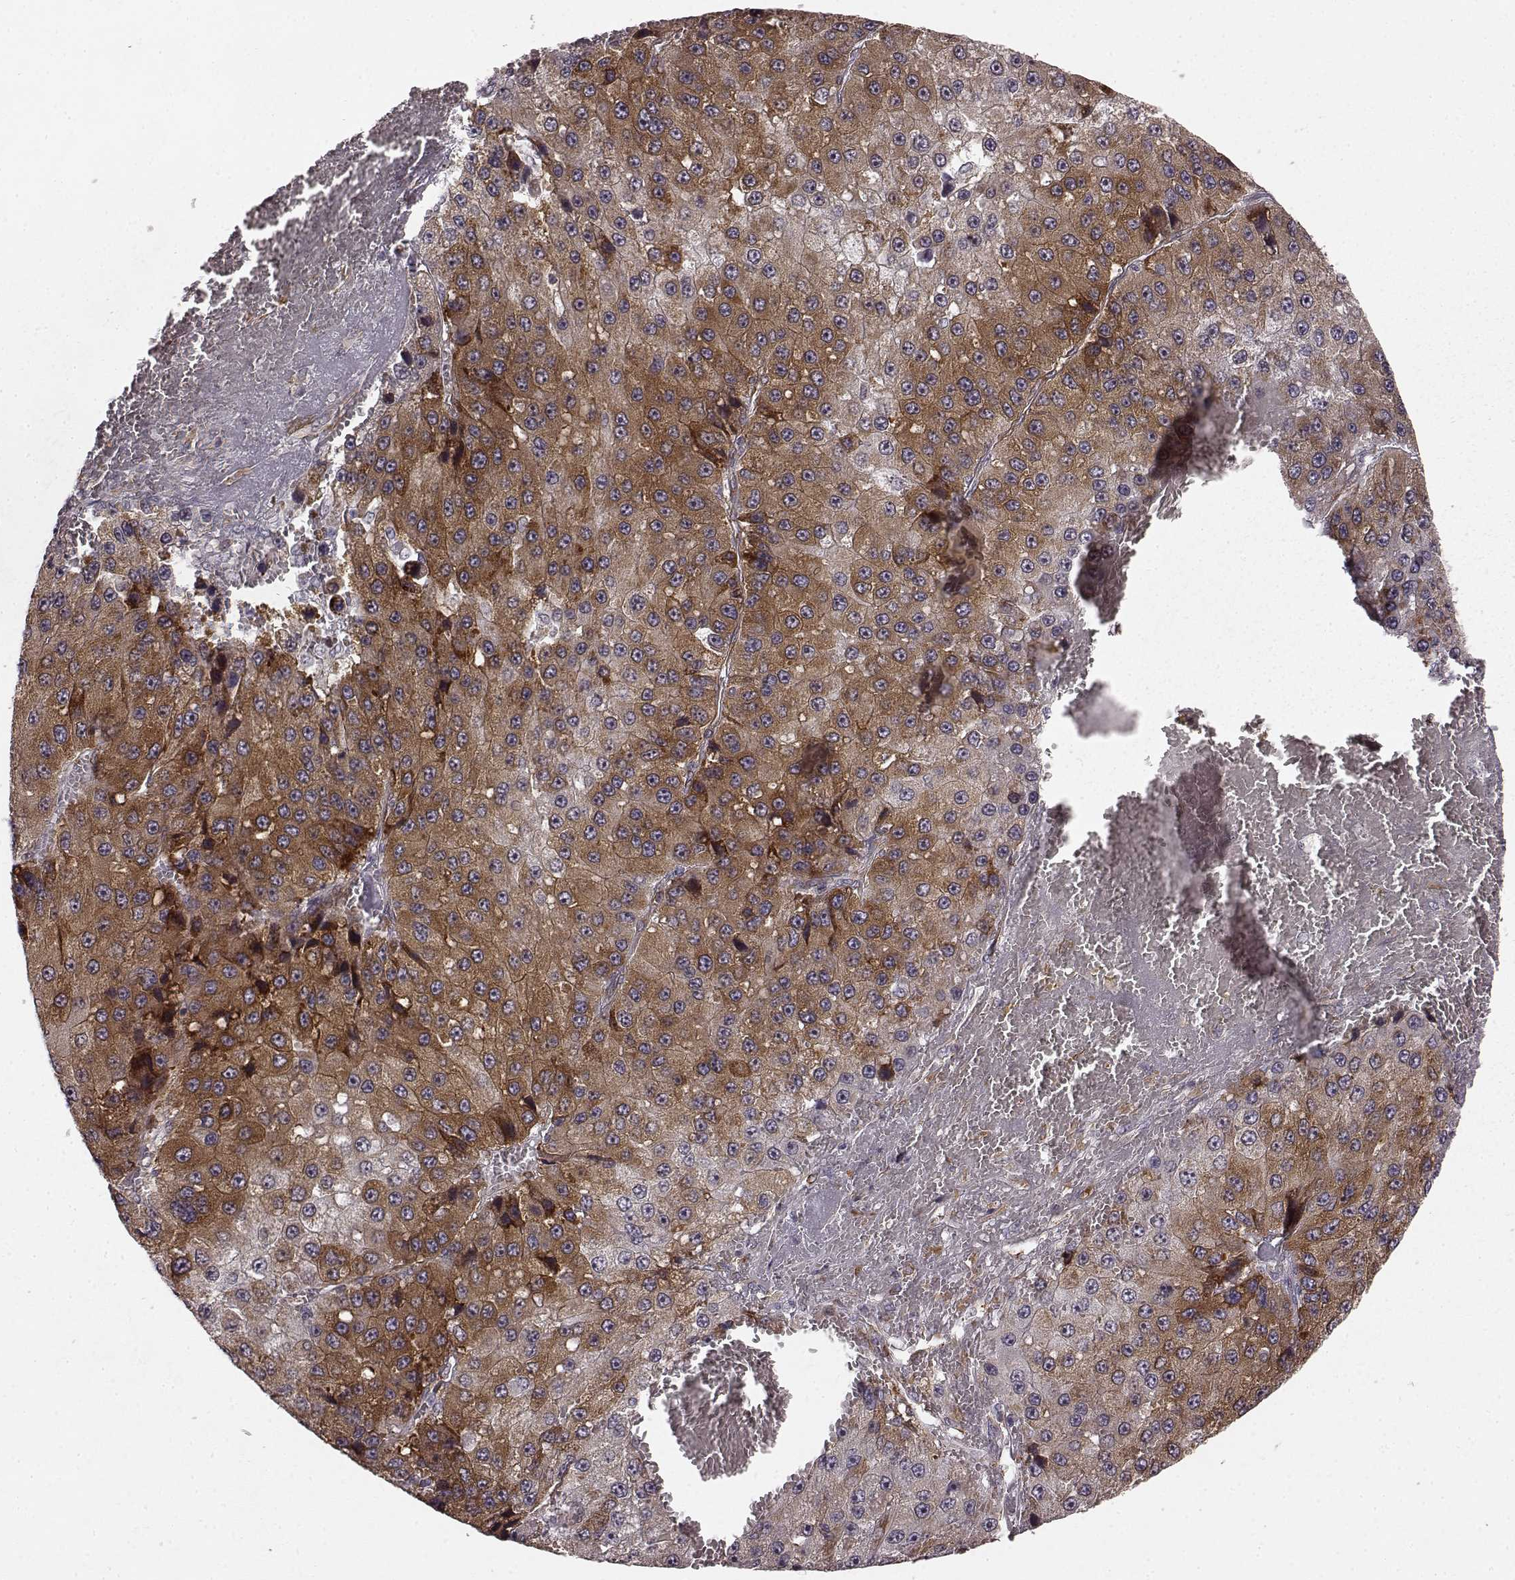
{"staining": {"intensity": "strong", "quantity": ">75%", "location": "cytoplasmic/membranous"}, "tissue": "liver cancer", "cell_type": "Tumor cells", "image_type": "cancer", "snomed": [{"axis": "morphology", "description": "Carcinoma, Hepatocellular, NOS"}, {"axis": "topography", "description": "Liver"}], "caption": "Human hepatocellular carcinoma (liver) stained for a protein (brown) exhibits strong cytoplasmic/membranous positive expression in approximately >75% of tumor cells.", "gene": "TMEM14A", "patient": {"sex": "female", "age": 73}}